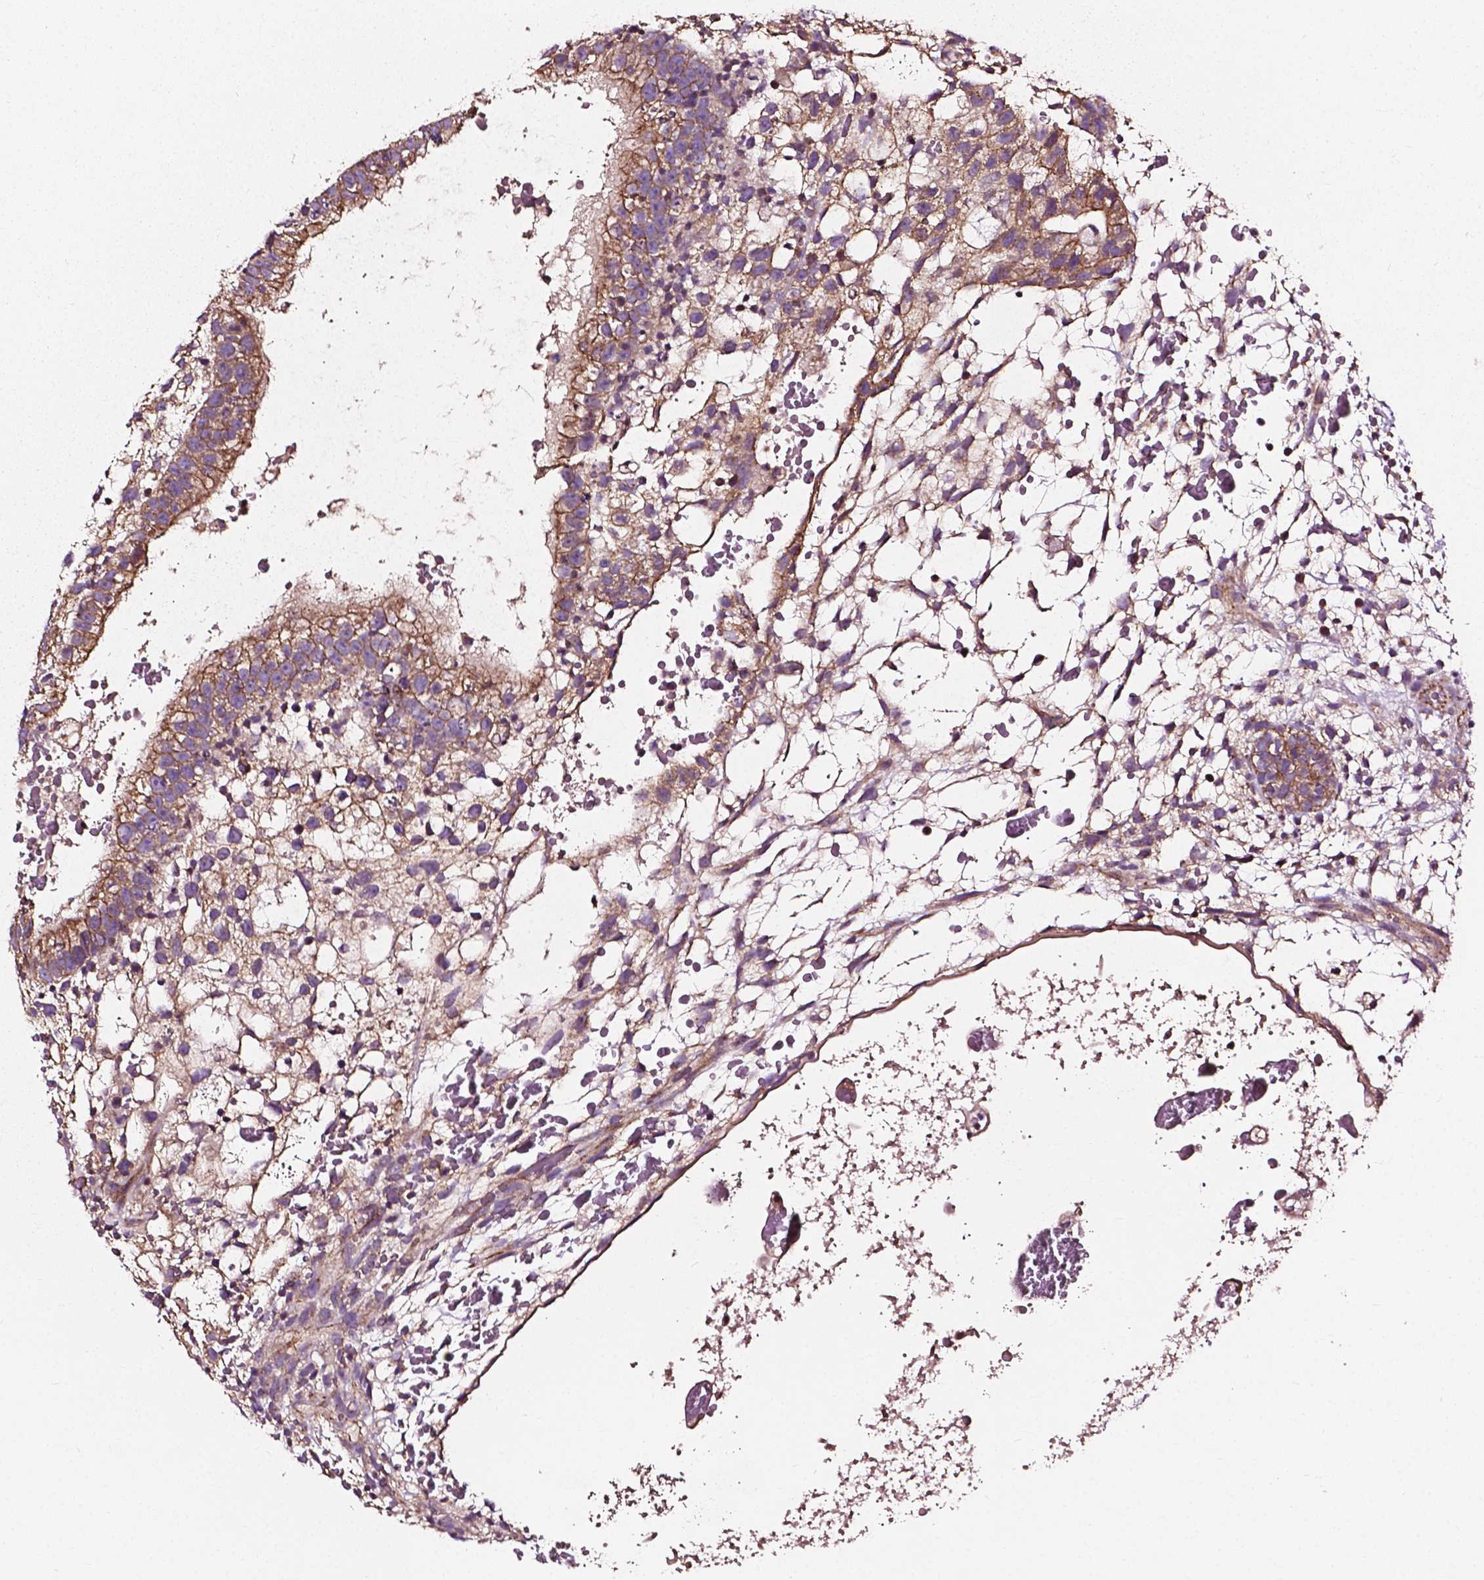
{"staining": {"intensity": "moderate", "quantity": ">75%", "location": "cytoplasmic/membranous"}, "tissue": "testis cancer", "cell_type": "Tumor cells", "image_type": "cancer", "snomed": [{"axis": "morphology", "description": "Normal tissue, NOS"}, {"axis": "morphology", "description": "Carcinoma, Embryonal, NOS"}, {"axis": "topography", "description": "Testis"}], "caption": "Testis cancer (embryonal carcinoma) stained with immunohistochemistry exhibits moderate cytoplasmic/membranous staining in approximately >75% of tumor cells.", "gene": "ATG16L1", "patient": {"sex": "male", "age": 32}}